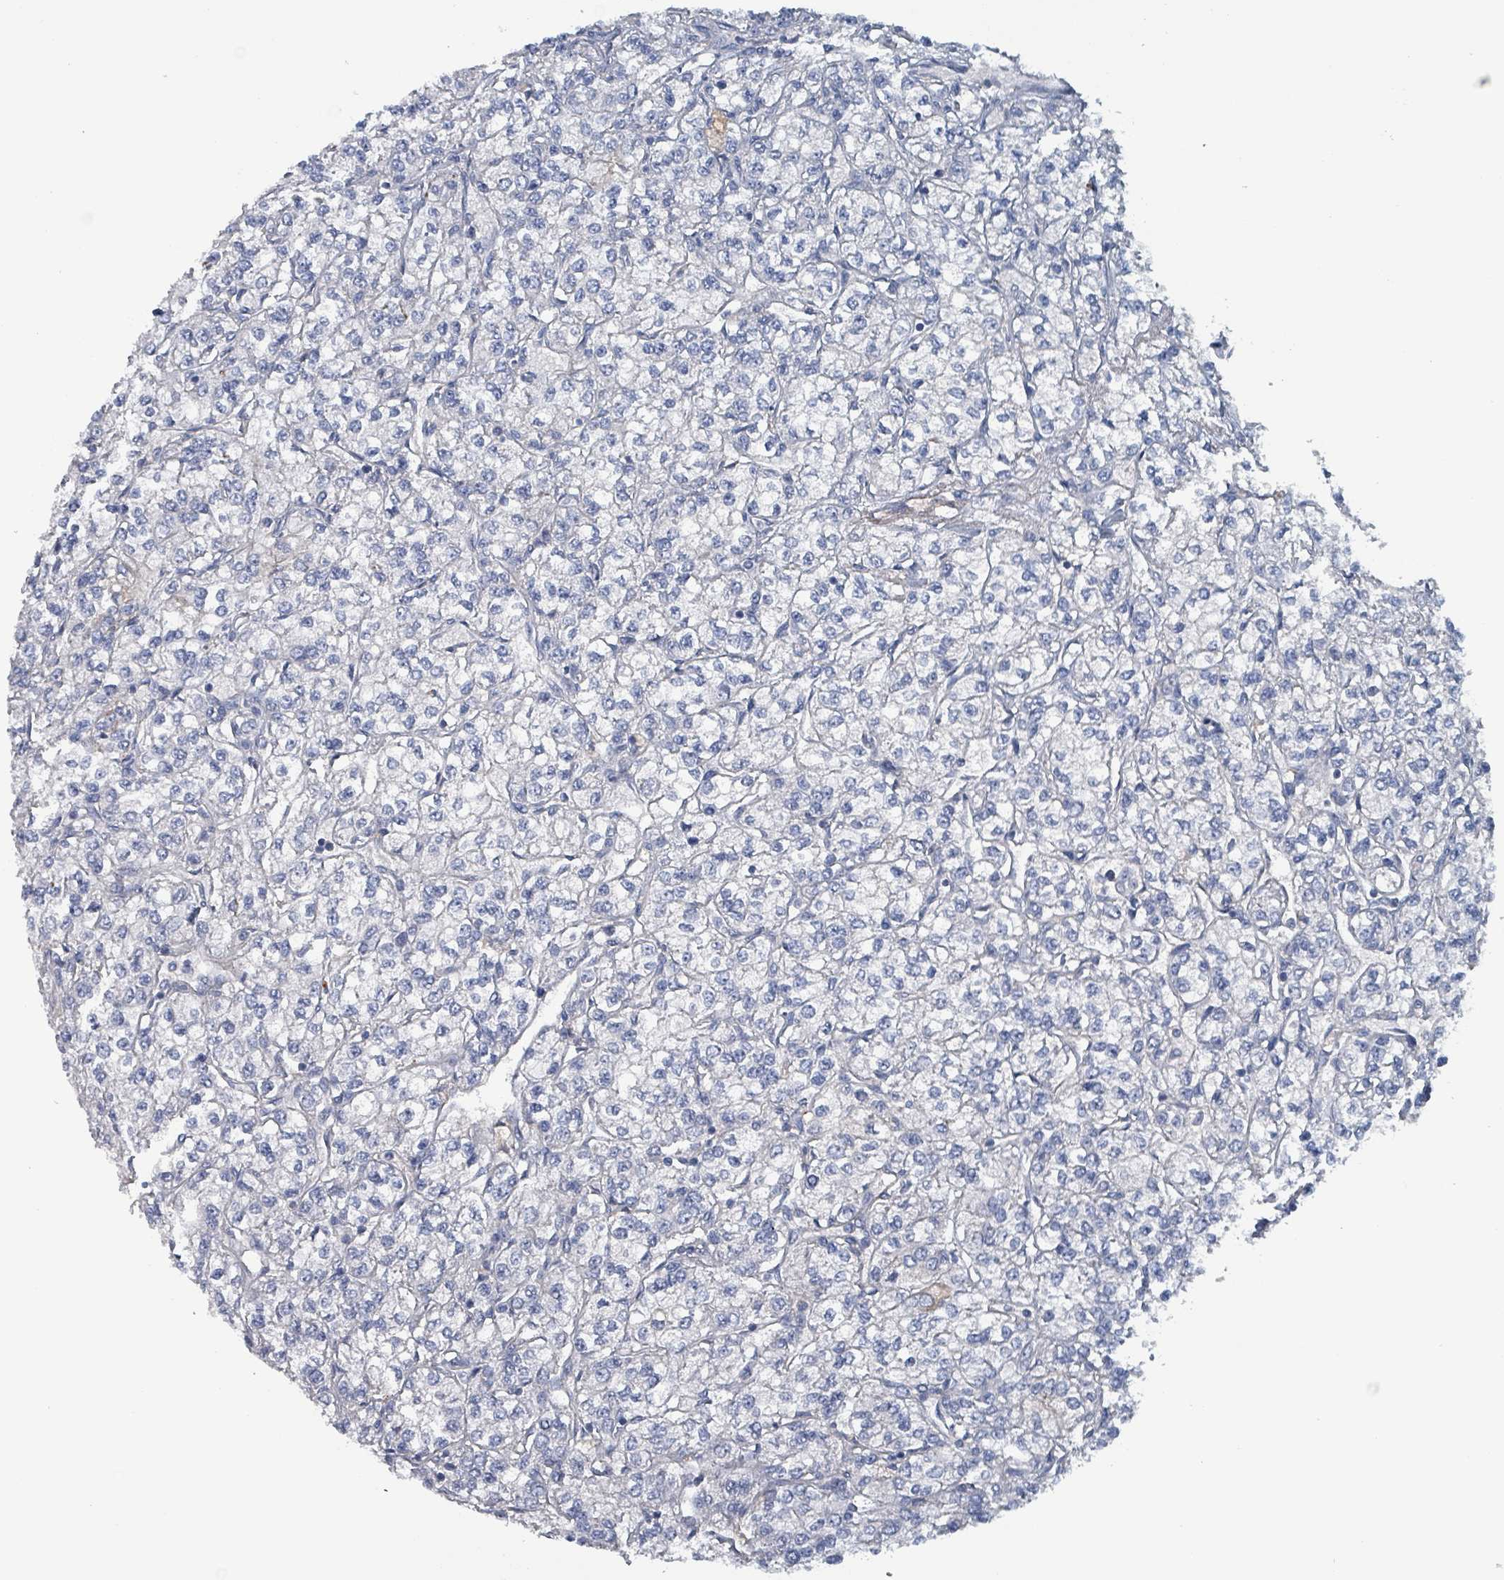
{"staining": {"intensity": "negative", "quantity": "none", "location": "none"}, "tissue": "renal cancer", "cell_type": "Tumor cells", "image_type": "cancer", "snomed": [{"axis": "morphology", "description": "Adenocarcinoma, NOS"}, {"axis": "topography", "description": "Kidney"}], "caption": "Renal cancer (adenocarcinoma) stained for a protein using immunohistochemistry shows no staining tumor cells.", "gene": "TAAR5", "patient": {"sex": "male", "age": 80}}